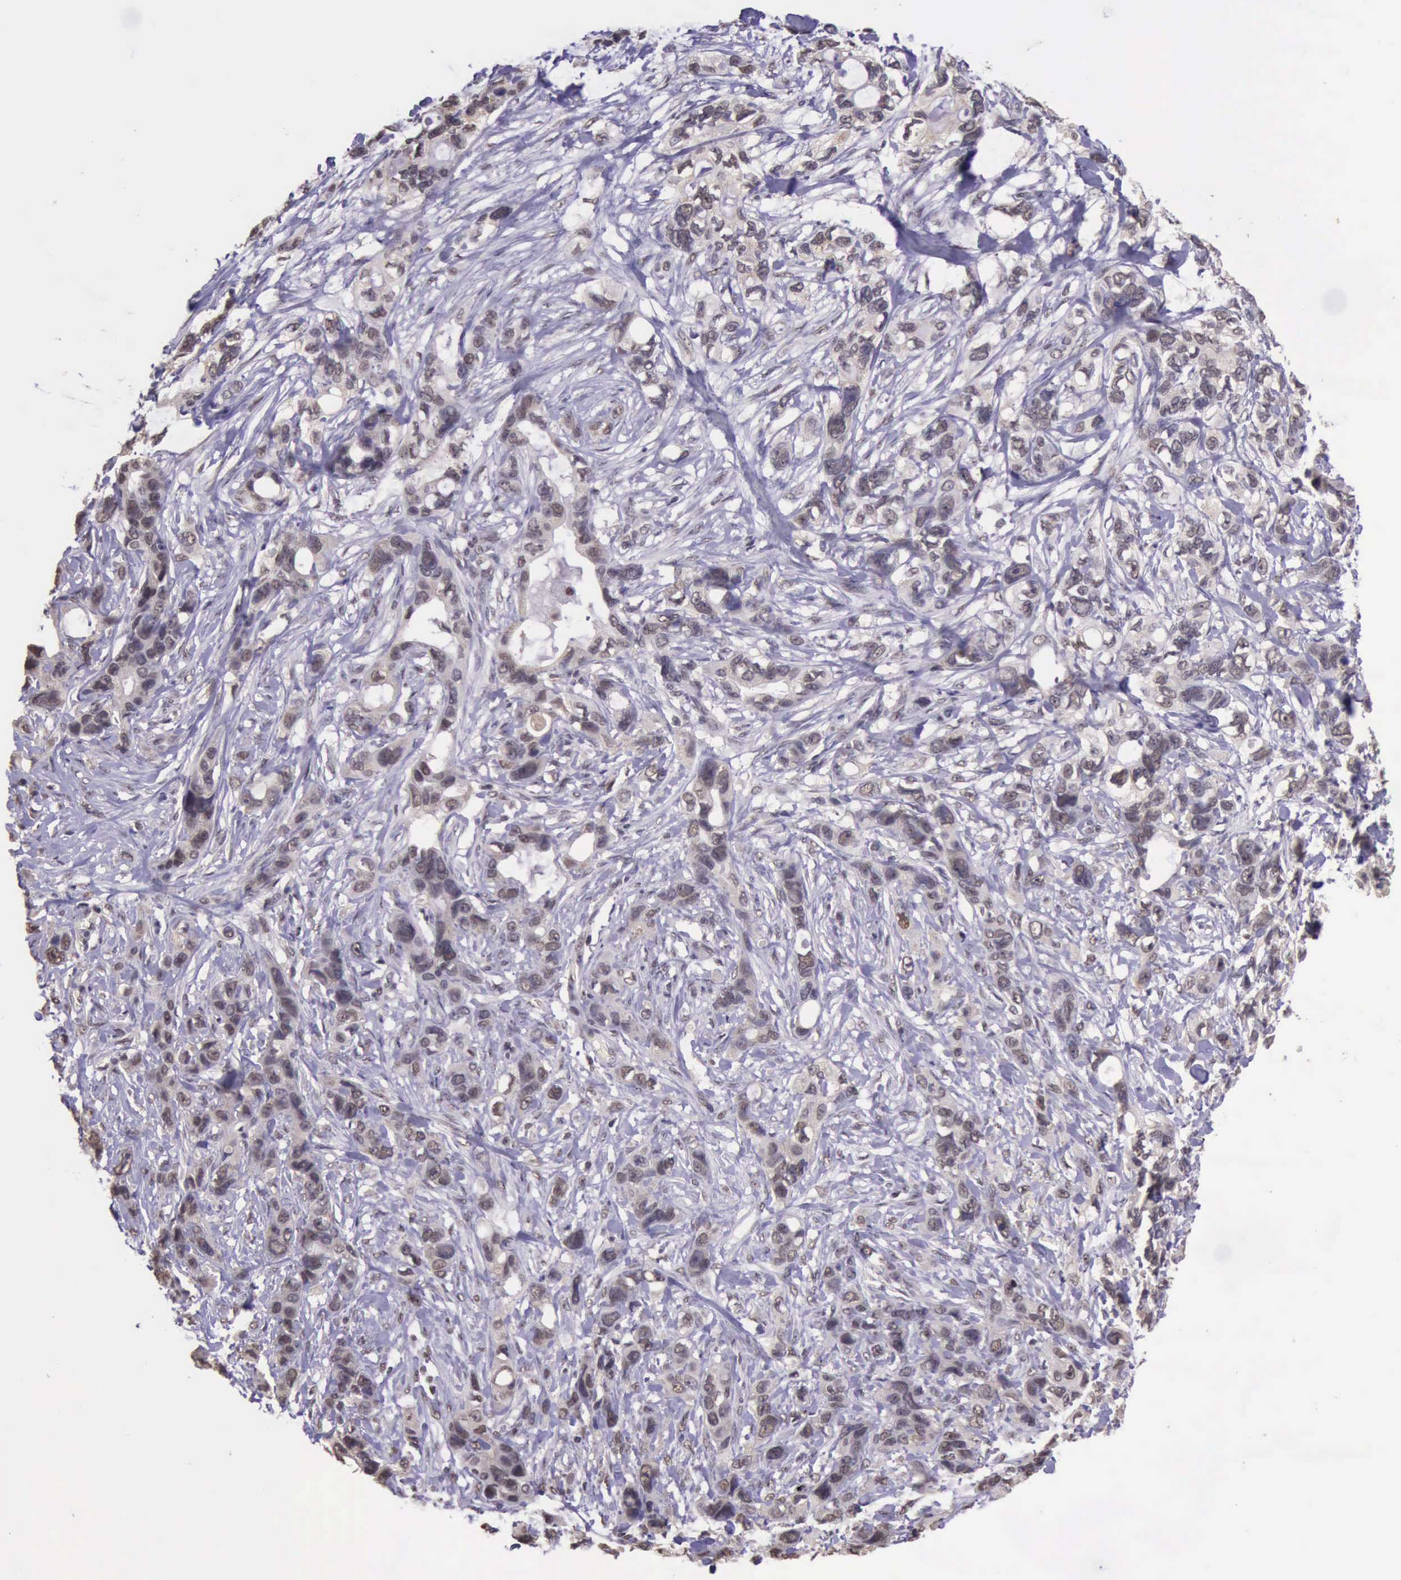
{"staining": {"intensity": "weak", "quantity": ">75%", "location": "nuclear"}, "tissue": "stomach cancer", "cell_type": "Tumor cells", "image_type": "cancer", "snomed": [{"axis": "morphology", "description": "Adenocarcinoma, NOS"}, {"axis": "topography", "description": "Stomach, upper"}], "caption": "A brown stain shows weak nuclear staining of a protein in human stomach cancer tumor cells. (Stains: DAB in brown, nuclei in blue, Microscopy: brightfield microscopy at high magnification).", "gene": "PRPF39", "patient": {"sex": "male", "age": 47}}